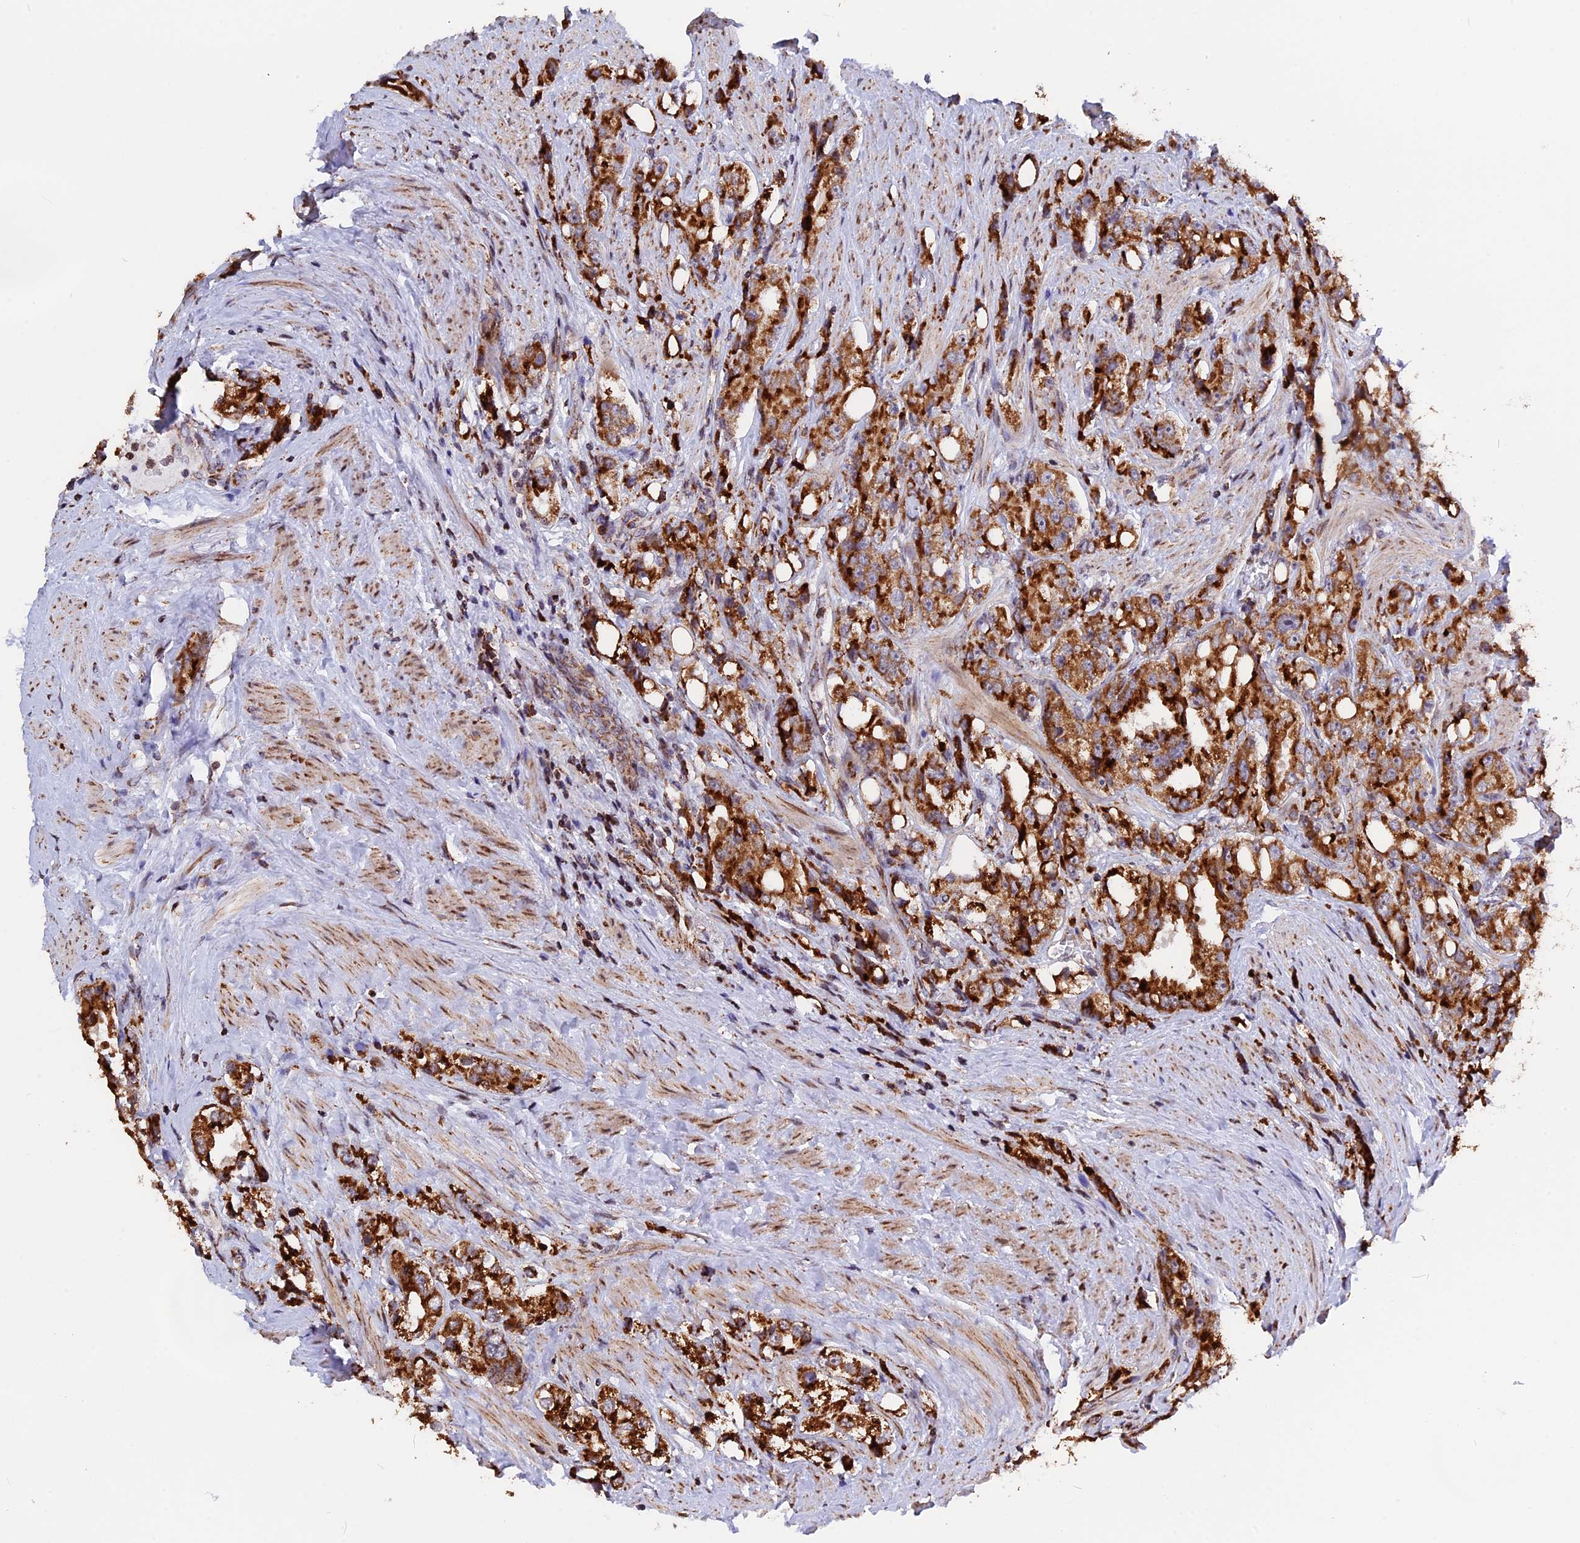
{"staining": {"intensity": "strong", "quantity": ">75%", "location": "cytoplasmic/membranous"}, "tissue": "prostate cancer", "cell_type": "Tumor cells", "image_type": "cancer", "snomed": [{"axis": "morphology", "description": "Adenocarcinoma, NOS"}, {"axis": "topography", "description": "Prostate"}], "caption": "Prostate adenocarcinoma stained with immunohistochemistry (IHC) demonstrates strong cytoplasmic/membranous staining in approximately >75% of tumor cells. (DAB (3,3'-diaminobenzidine) IHC with brightfield microscopy, high magnification).", "gene": "FAM174C", "patient": {"sex": "male", "age": 79}}